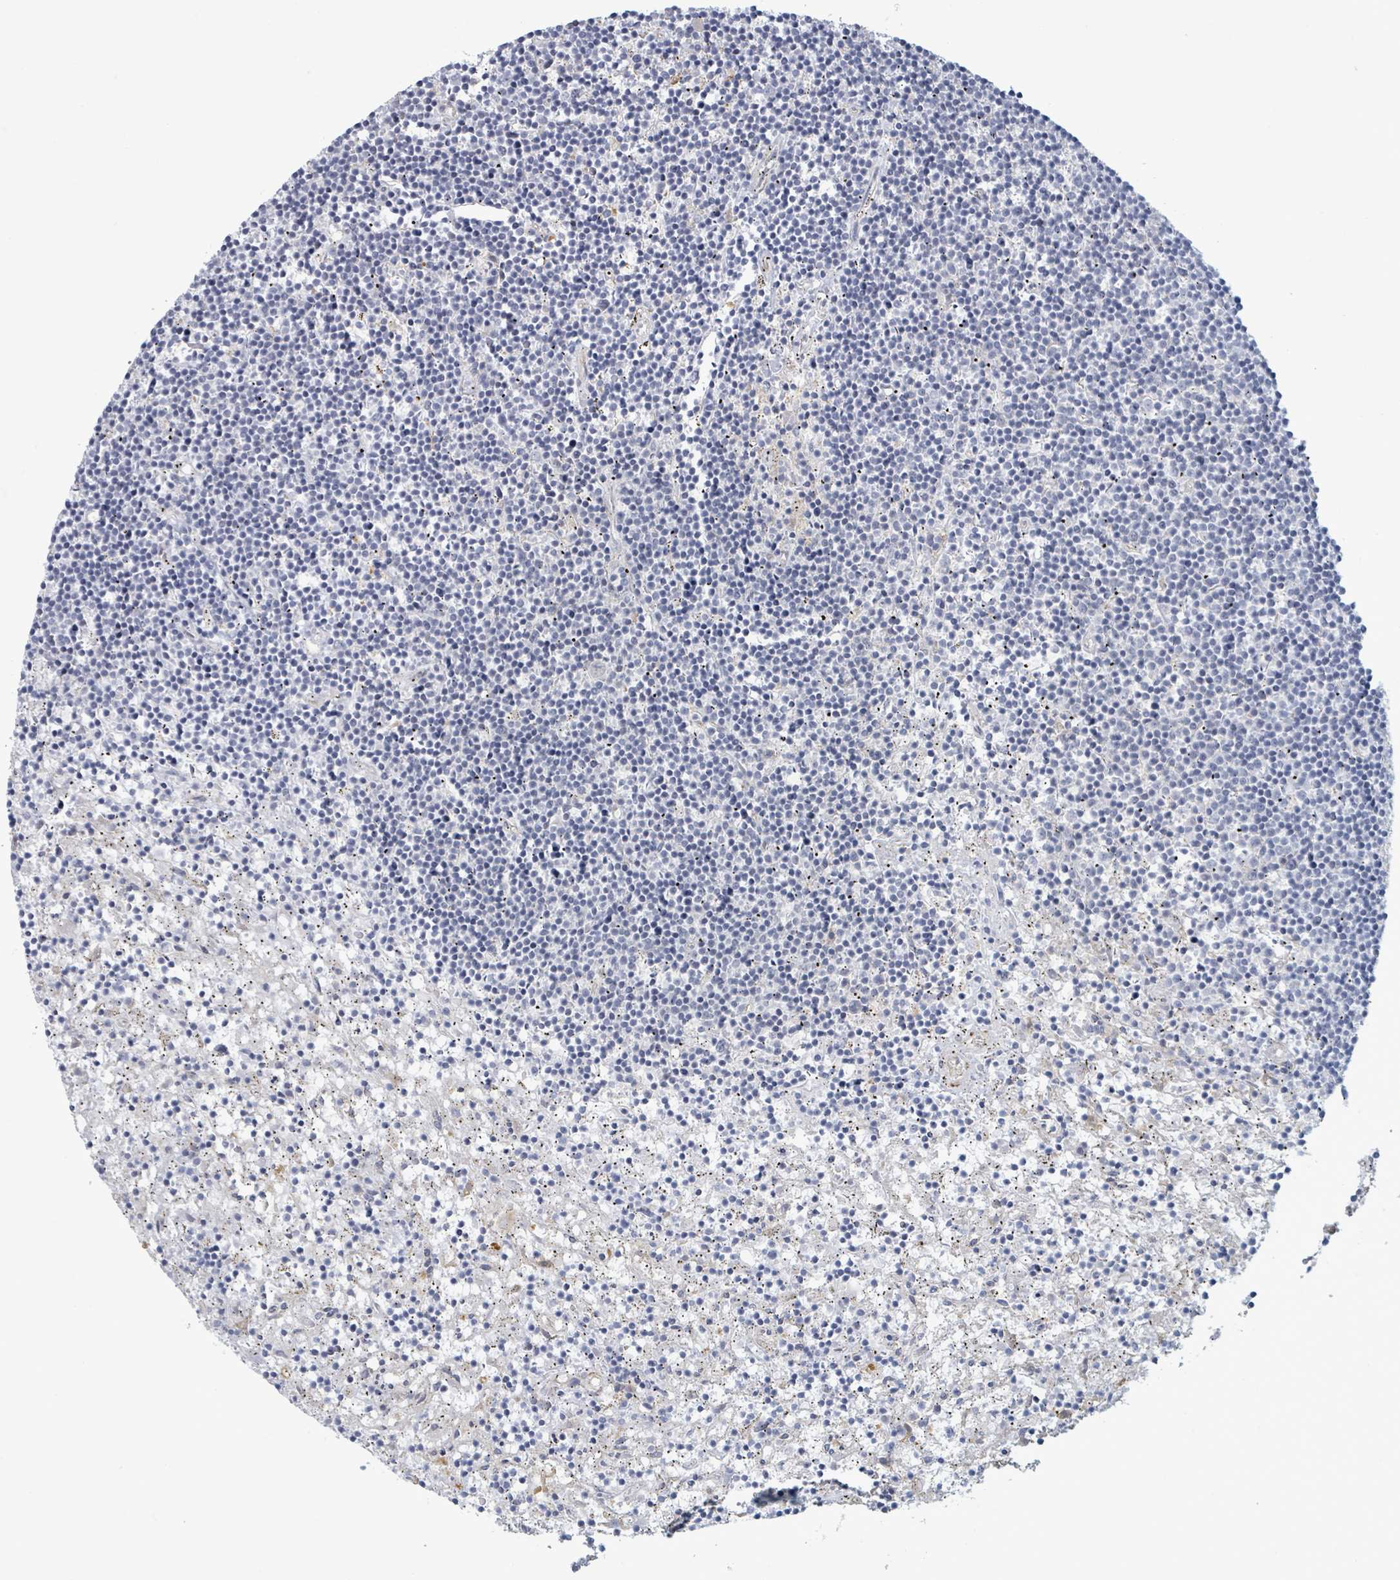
{"staining": {"intensity": "negative", "quantity": "none", "location": "none"}, "tissue": "lymphoma", "cell_type": "Tumor cells", "image_type": "cancer", "snomed": [{"axis": "morphology", "description": "Malignant lymphoma, non-Hodgkin's type, Low grade"}, {"axis": "topography", "description": "Spleen"}], "caption": "High power microscopy photomicrograph of an immunohistochemistry (IHC) micrograph of lymphoma, revealing no significant positivity in tumor cells.", "gene": "COL13A1", "patient": {"sex": "male", "age": 76}}